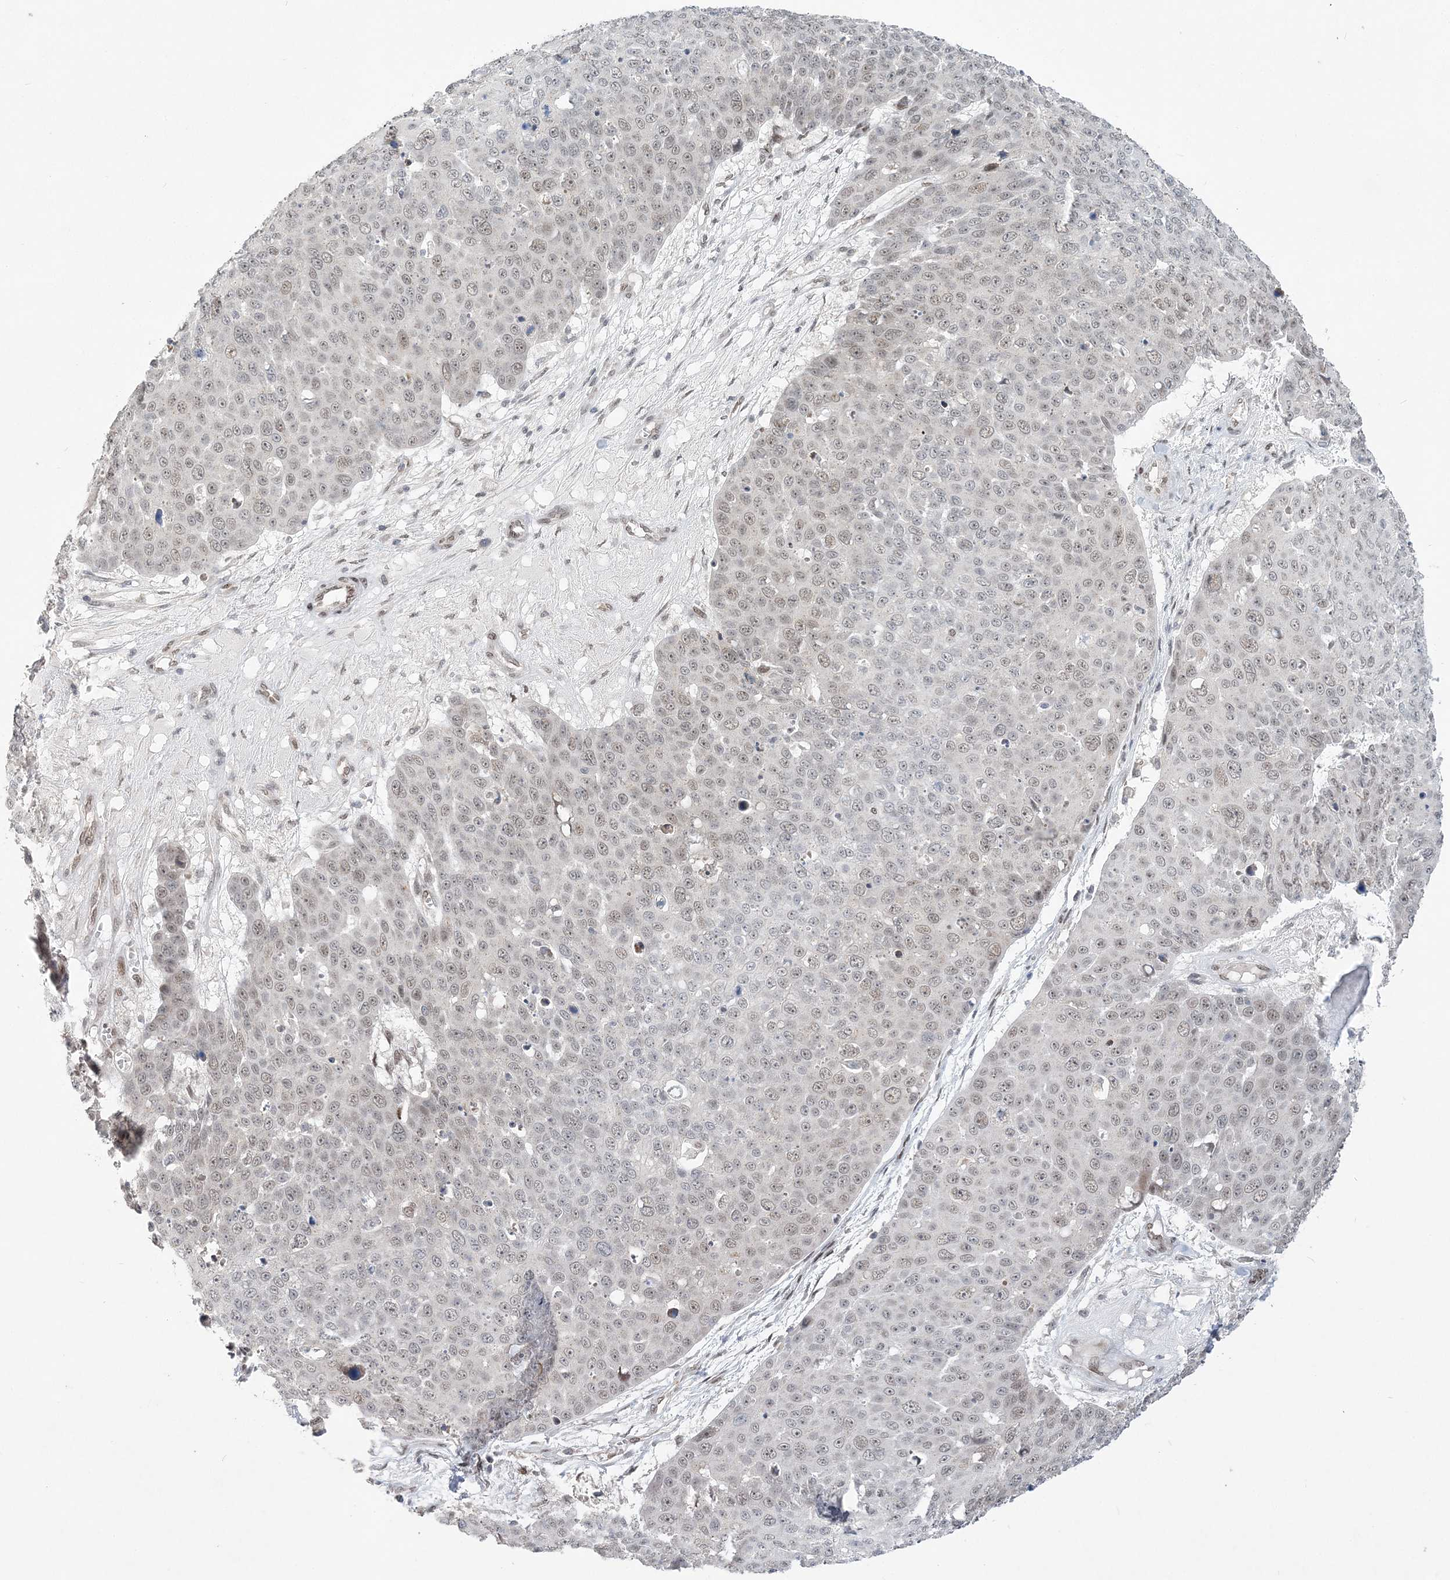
{"staining": {"intensity": "negative", "quantity": "none", "location": "none"}, "tissue": "skin cancer", "cell_type": "Tumor cells", "image_type": "cancer", "snomed": [{"axis": "morphology", "description": "Squamous cell carcinoma, NOS"}, {"axis": "topography", "description": "Skin"}], "caption": "Immunohistochemistry (IHC) of human skin squamous cell carcinoma shows no staining in tumor cells. (Brightfield microscopy of DAB (3,3'-diaminobenzidine) IHC at high magnification).", "gene": "WAC", "patient": {"sex": "male", "age": 71}}